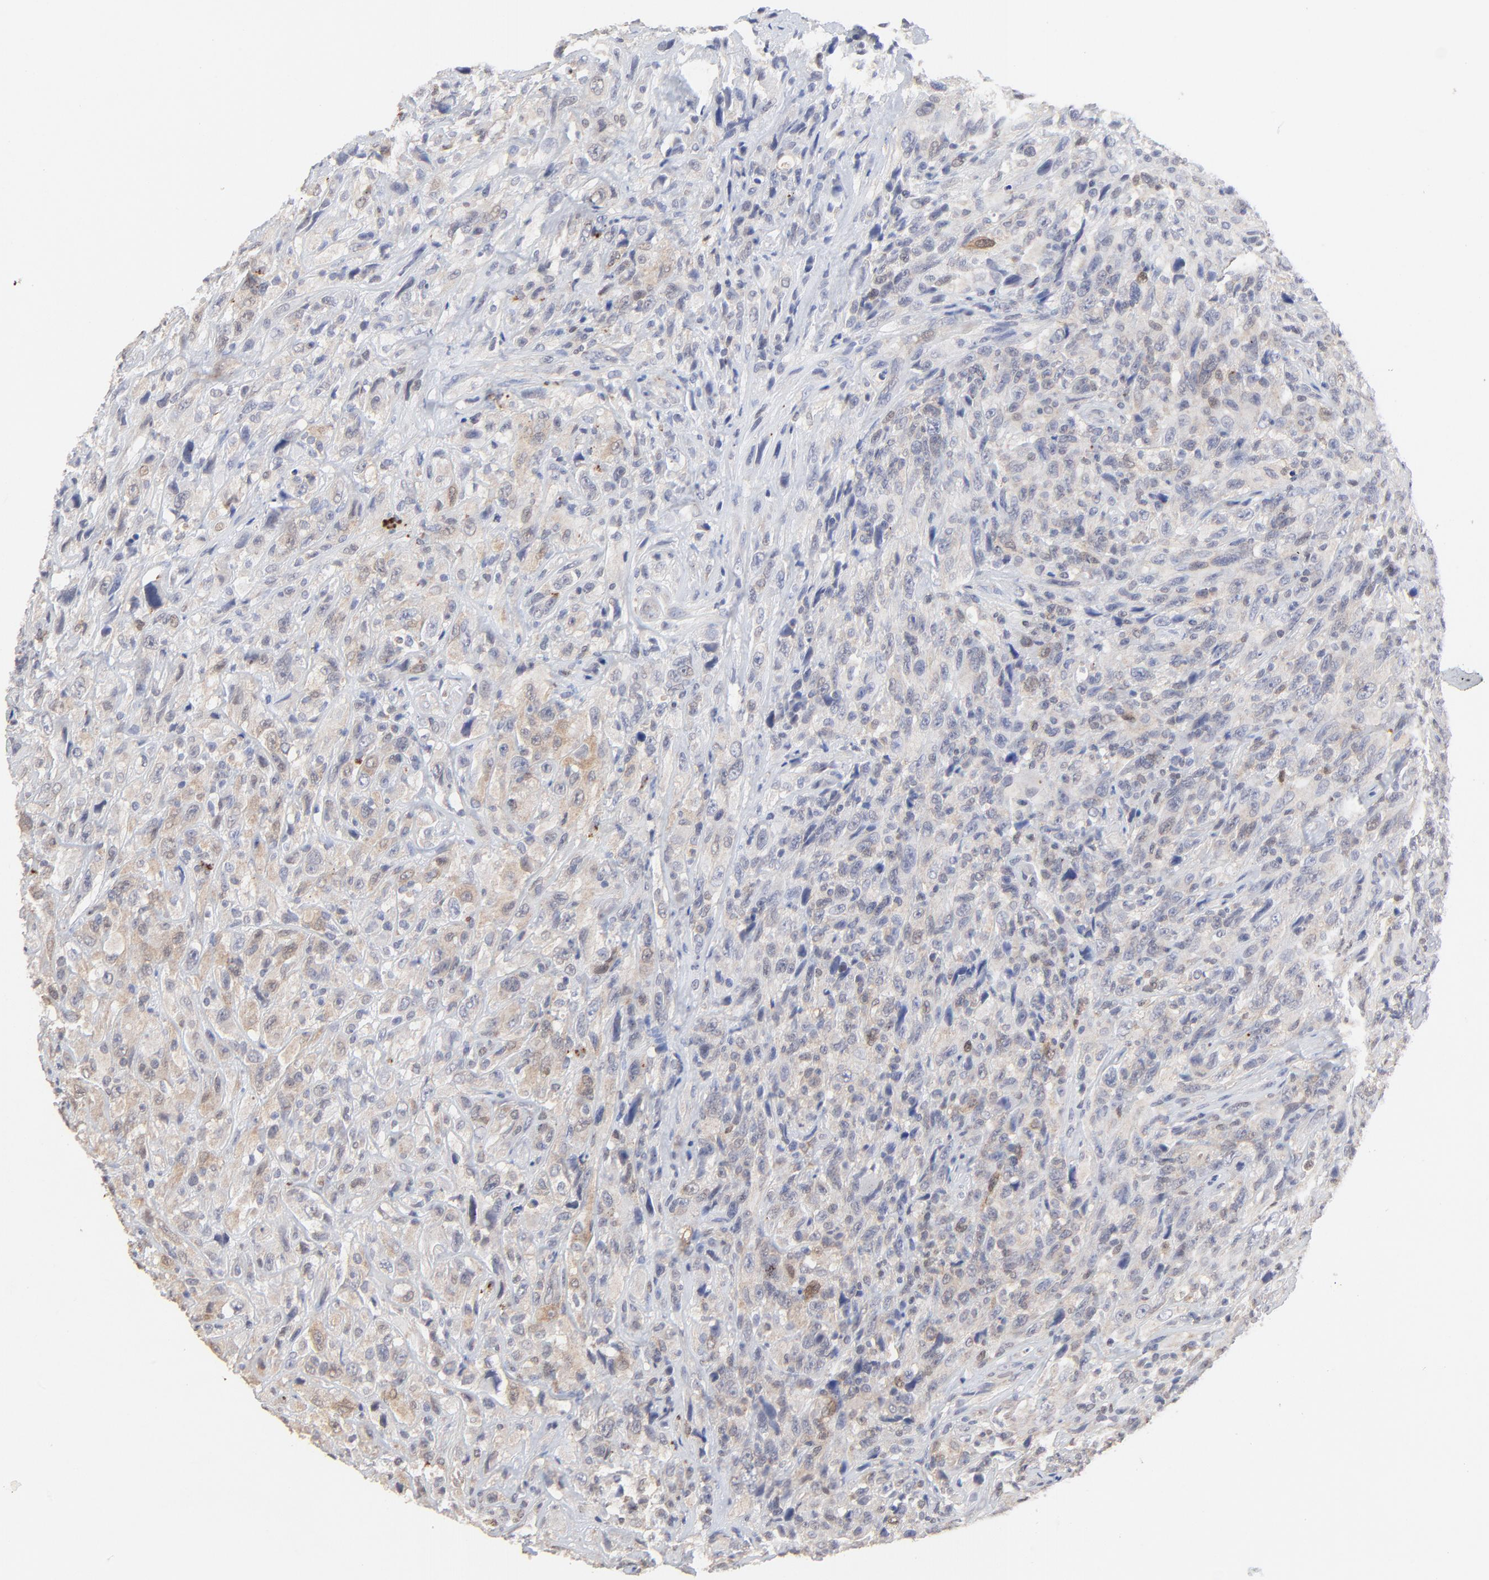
{"staining": {"intensity": "moderate", "quantity": ">75%", "location": "cytoplasmic/membranous"}, "tissue": "glioma", "cell_type": "Tumor cells", "image_type": "cancer", "snomed": [{"axis": "morphology", "description": "Glioma, malignant, High grade"}, {"axis": "topography", "description": "Brain"}], "caption": "Brown immunohistochemical staining in glioma displays moderate cytoplasmic/membranous staining in about >75% of tumor cells. Nuclei are stained in blue.", "gene": "LGALS3", "patient": {"sex": "male", "age": 48}}